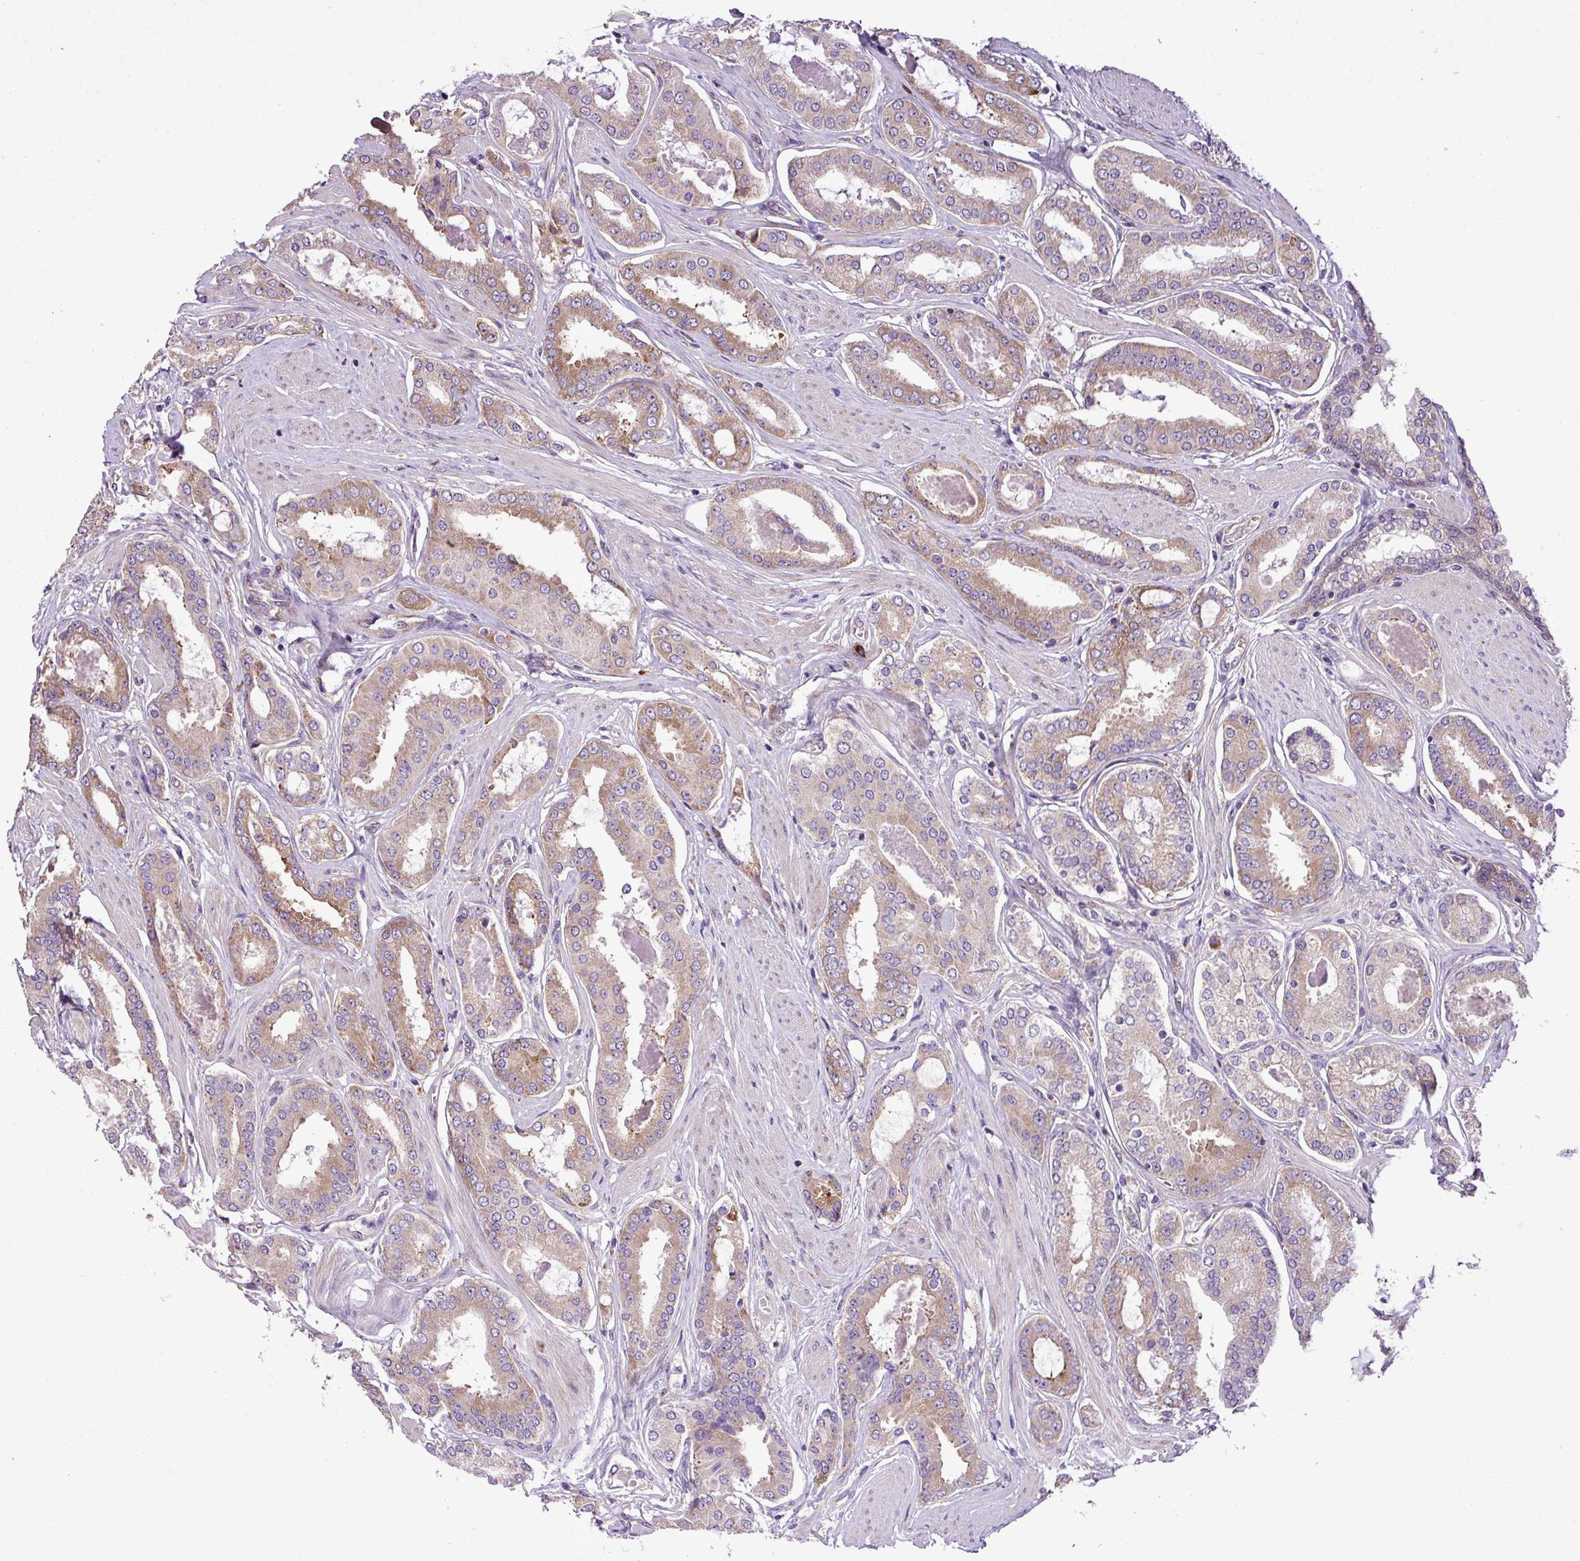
{"staining": {"intensity": "moderate", "quantity": "25%-75%", "location": "cytoplasmic/membranous"}, "tissue": "prostate cancer", "cell_type": "Tumor cells", "image_type": "cancer", "snomed": [{"axis": "morphology", "description": "Adenocarcinoma, Low grade"}, {"axis": "topography", "description": "Prostate"}], "caption": "Protein staining displays moderate cytoplasmic/membranous staining in about 25%-75% of tumor cells in low-grade adenocarcinoma (prostate).", "gene": "RPL13", "patient": {"sex": "male", "age": 42}}